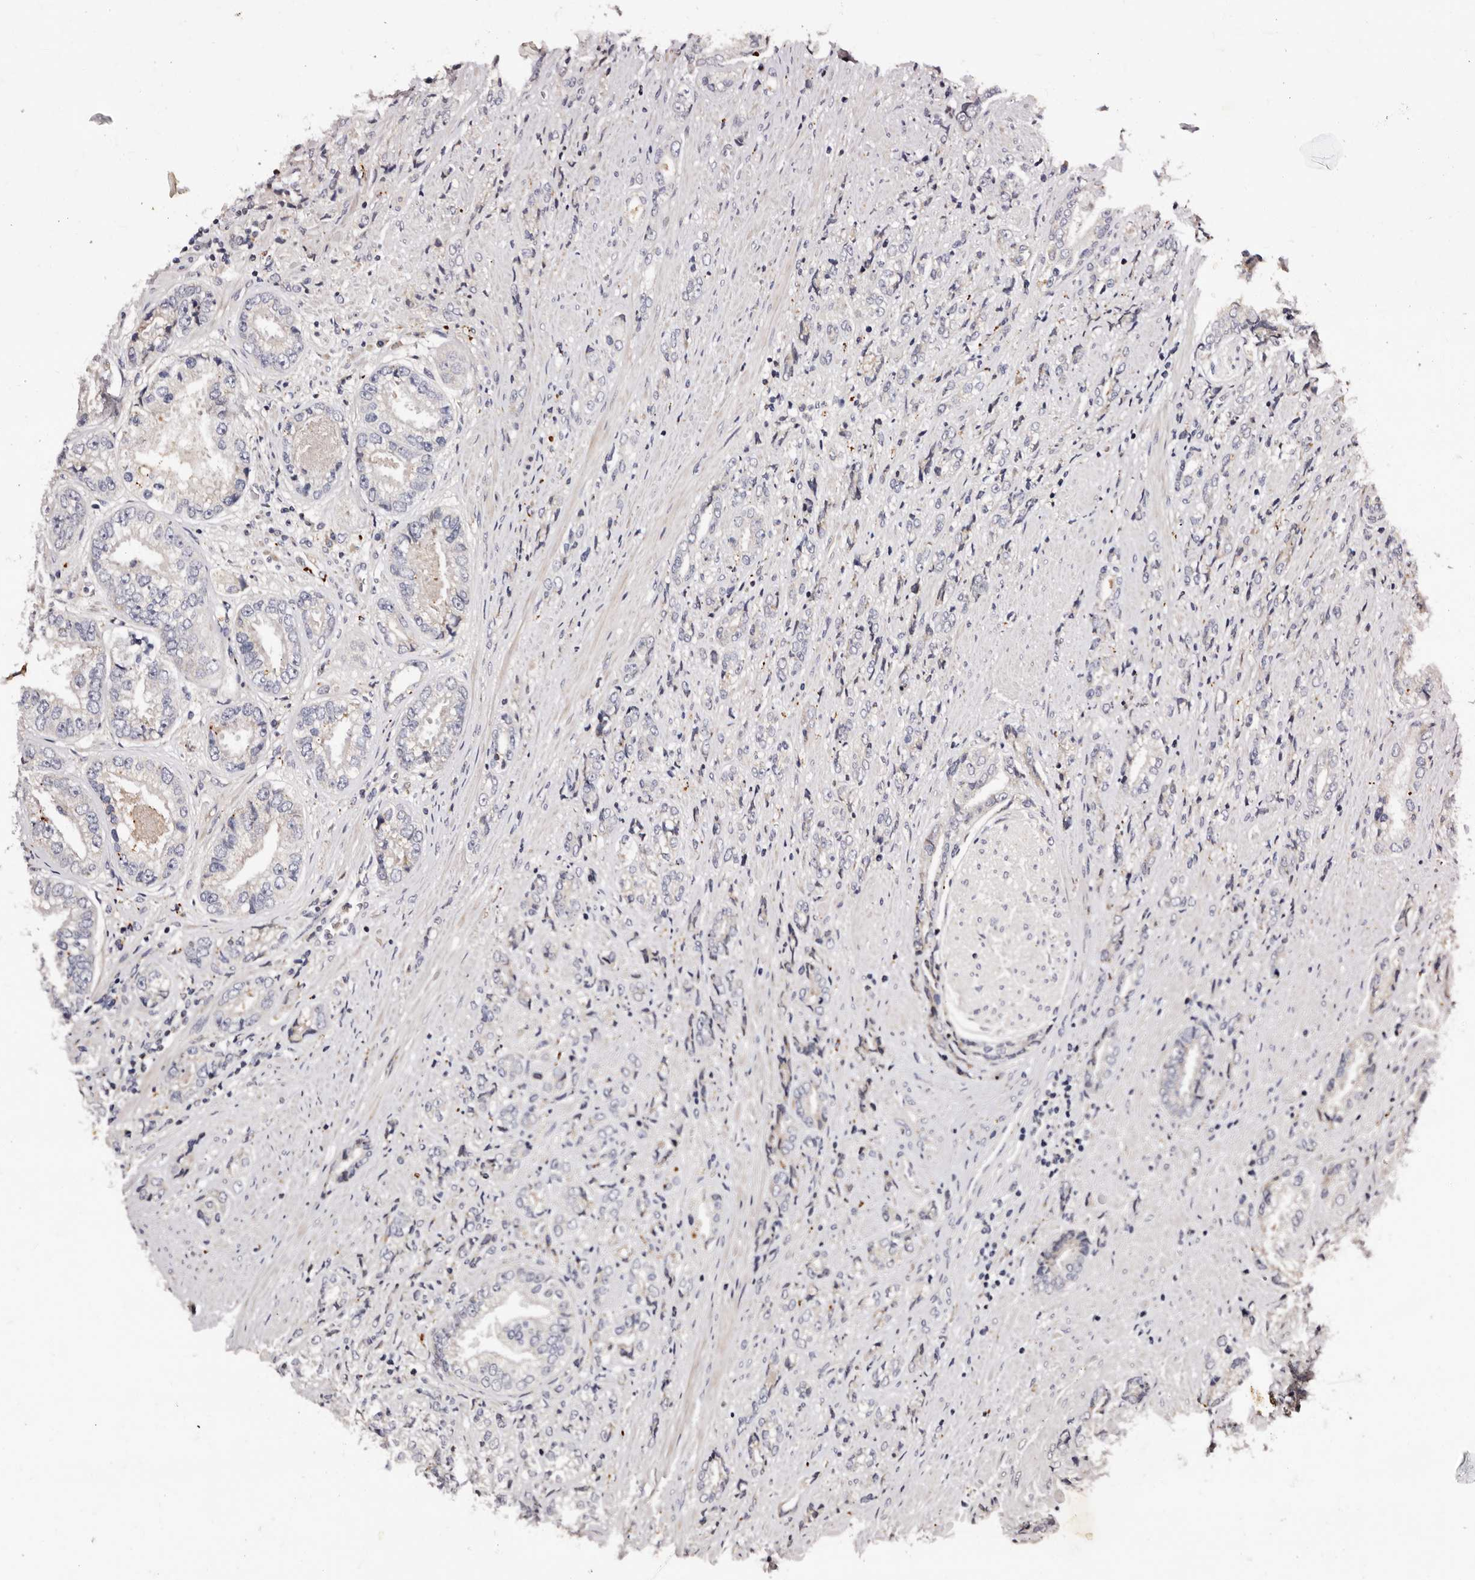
{"staining": {"intensity": "negative", "quantity": "none", "location": "none"}, "tissue": "prostate cancer", "cell_type": "Tumor cells", "image_type": "cancer", "snomed": [{"axis": "morphology", "description": "Adenocarcinoma, High grade"}, {"axis": "topography", "description": "Prostate"}], "caption": "Human adenocarcinoma (high-grade) (prostate) stained for a protein using immunohistochemistry demonstrates no expression in tumor cells.", "gene": "ADCK5", "patient": {"sex": "male", "age": 61}}